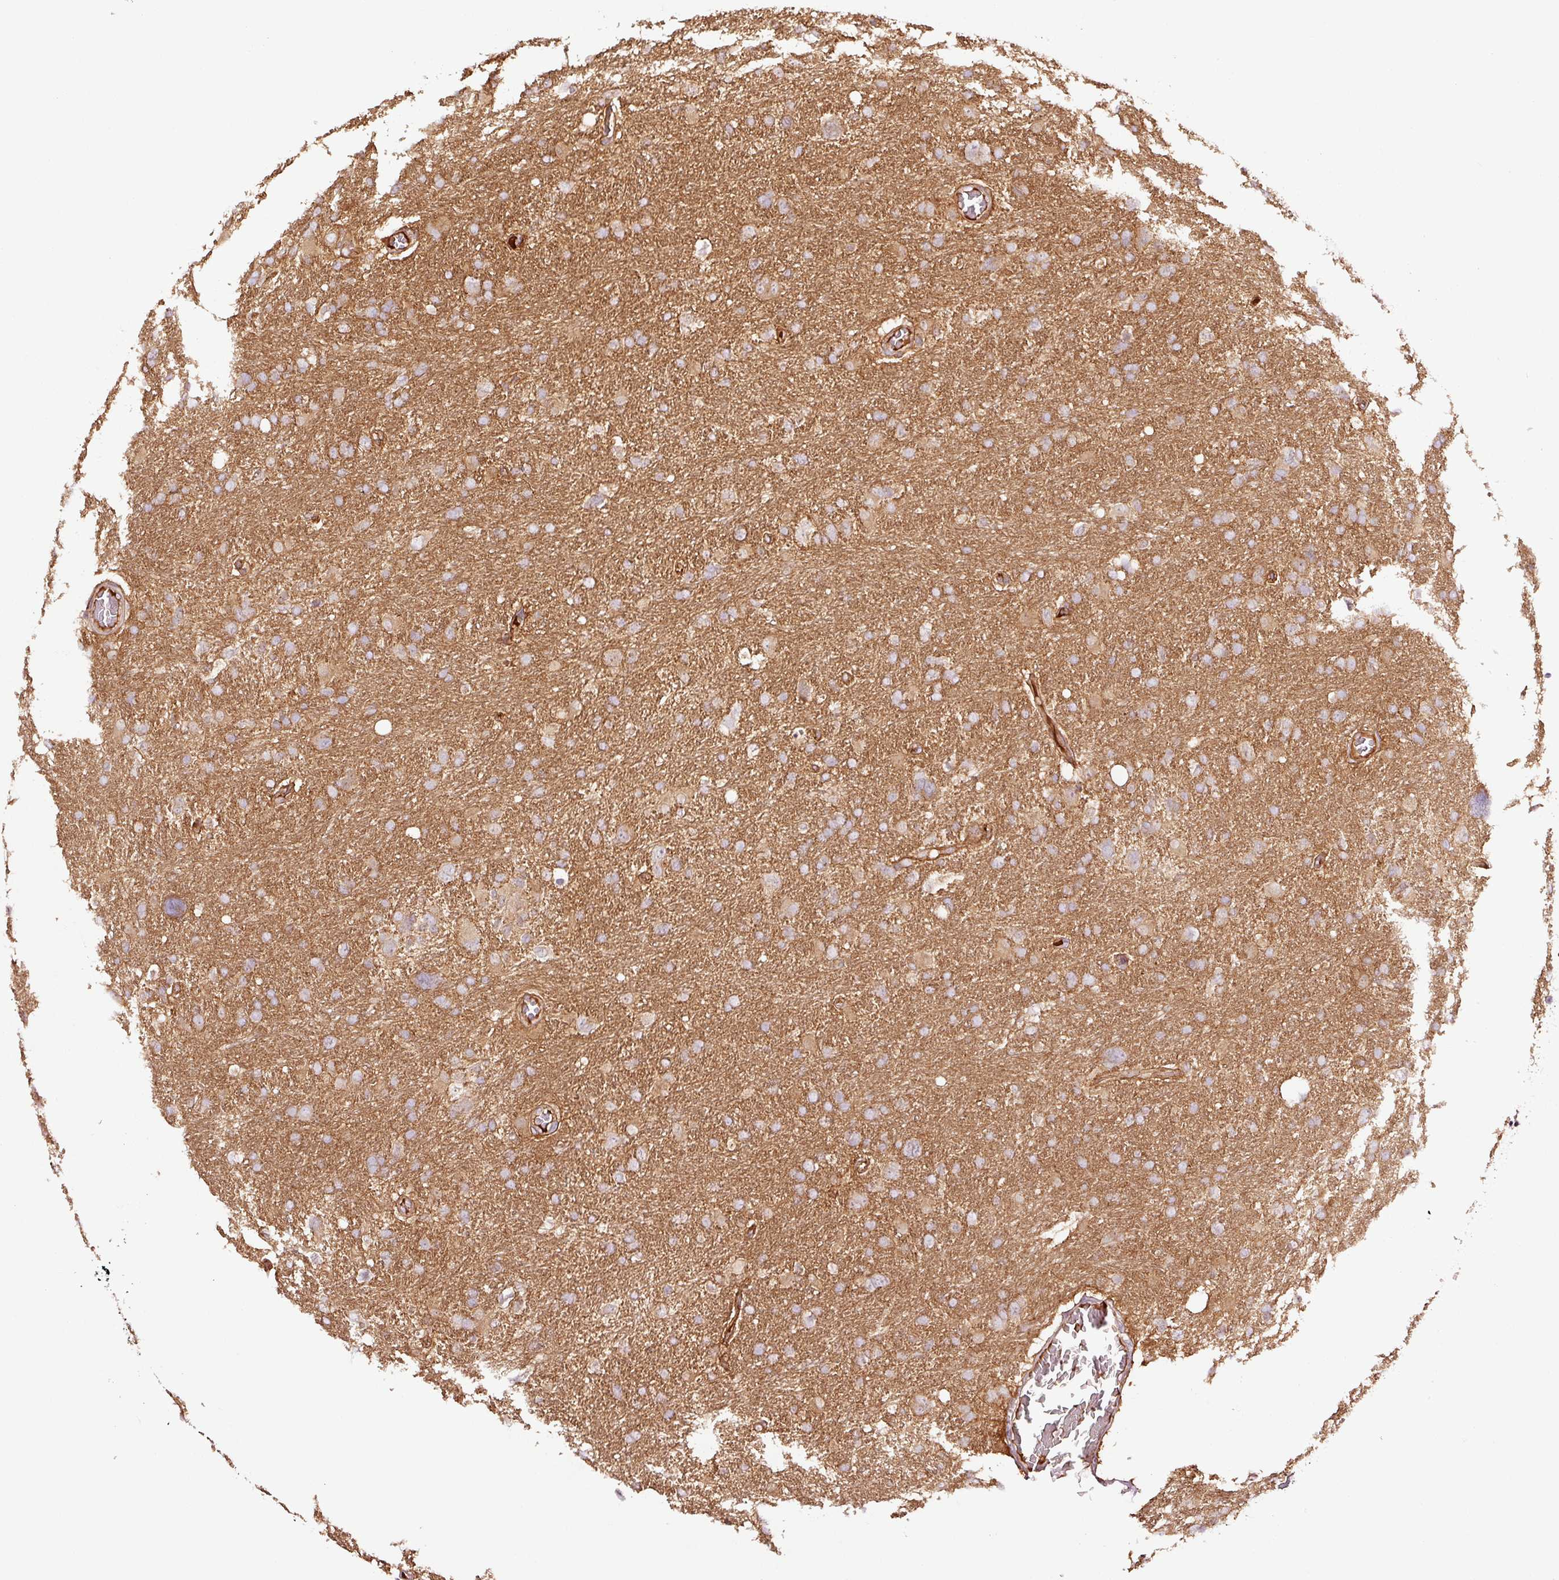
{"staining": {"intensity": "moderate", "quantity": ">75%", "location": "cytoplasmic/membranous"}, "tissue": "glioma", "cell_type": "Tumor cells", "image_type": "cancer", "snomed": [{"axis": "morphology", "description": "Glioma, malignant, High grade"}, {"axis": "topography", "description": "Brain"}], "caption": "High-power microscopy captured an immunohistochemistry (IHC) histopathology image of malignant high-grade glioma, revealing moderate cytoplasmic/membranous staining in about >75% of tumor cells.", "gene": "METAP1", "patient": {"sex": "male", "age": 61}}